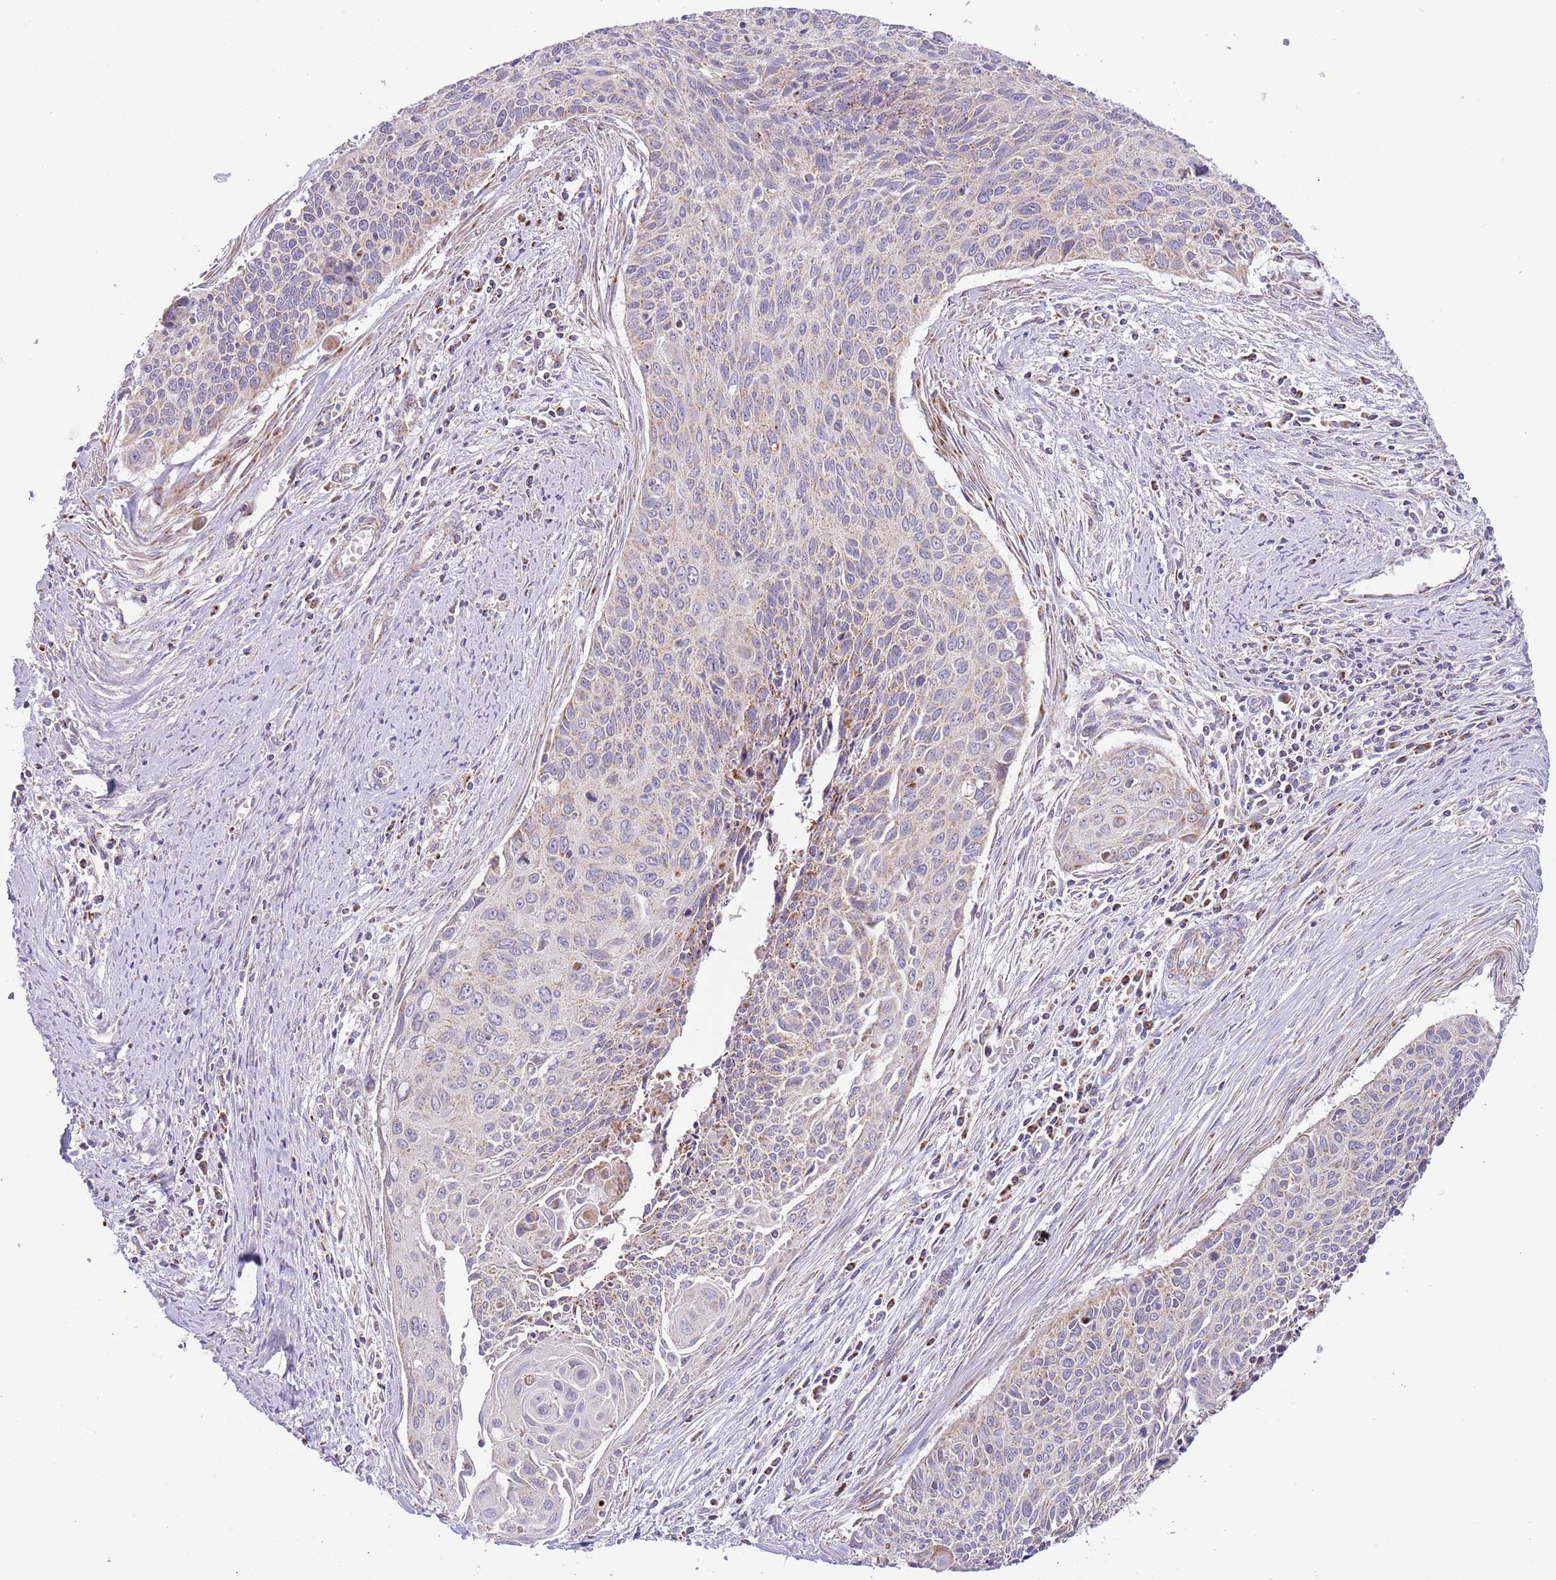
{"staining": {"intensity": "weak", "quantity": "25%-75%", "location": "cytoplasmic/membranous"}, "tissue": "cervical cancer", "cell_type": "Tumor cells", "image_type": "cancer", "snomed": [{"axis": "morphology", "description": "Squamous cell carcinoma, NOS"}, {"axis": "topography", "description": "Cervix"}], "caption": "DAB (3,3'-diaminobenzidine) immunohistochemical staining of cervical squamous cell carcinoma exhibits weak cytoplasmic/membranous protein expression in approximately 25%-75% of tumor cells.", "gene": "LHX6", "patient": {"sex": "female", "age": 55}}